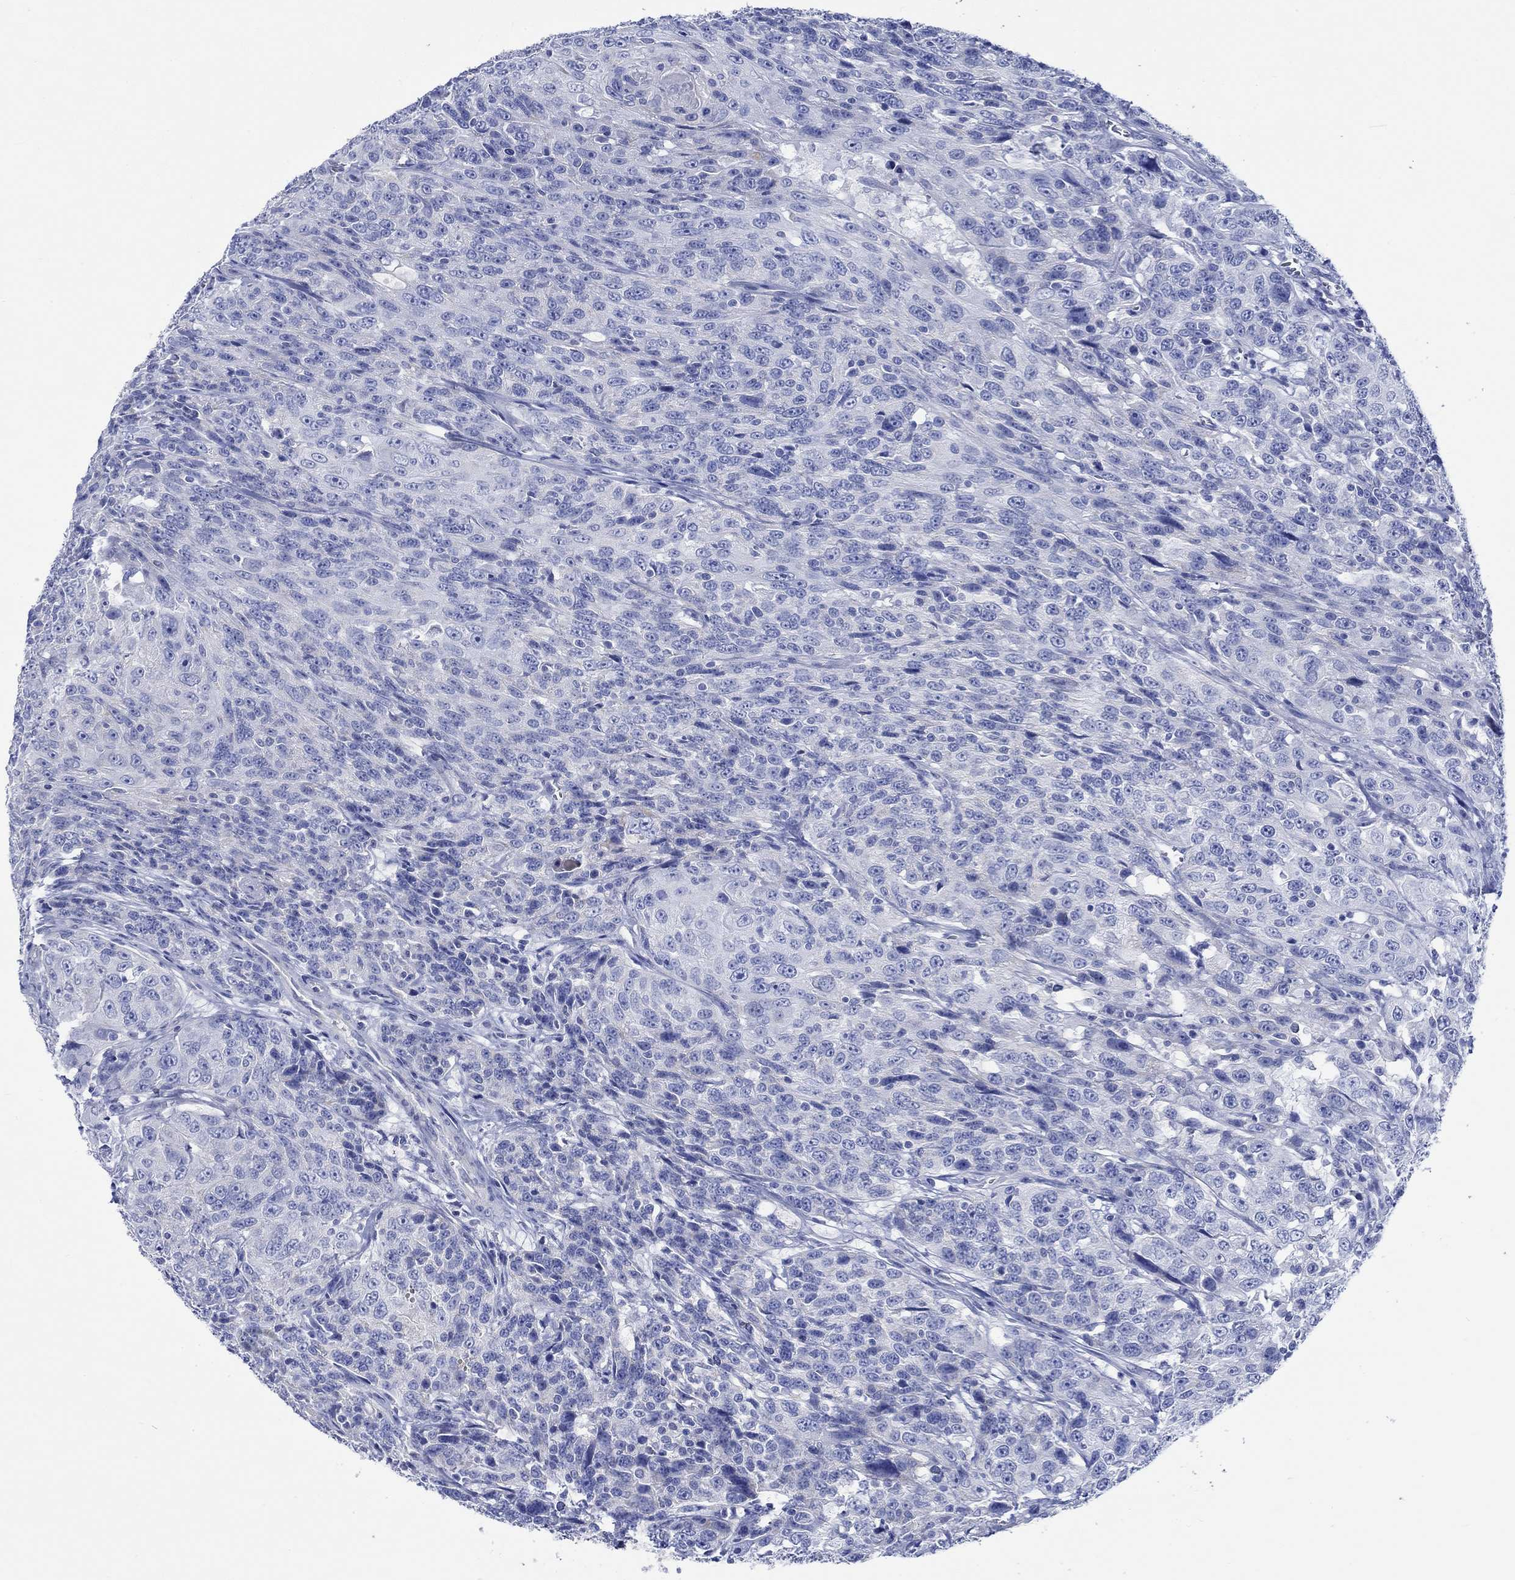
{"staining": {"intensity": "negative", "quantity": "none", "location": "none"}, "tissue": "urothelial cancer", "cell_type": "Tumor cells", "image_type": "cancer", "snomed": [{"axis": "morphology", "description": "Urothelial carcinoma, NOS"}, {"axis": "morphology", "description": "Urothelial carcinoma, High grade"}, {"axis": "topography", "description": "Urinary bladder"}], "caption": "Immunohistochemical staining of human urothelial cancer displays no significant expression in tumor cells.", "gene": "CPLX2", "patient": {"sex": "female", "age": 73}}